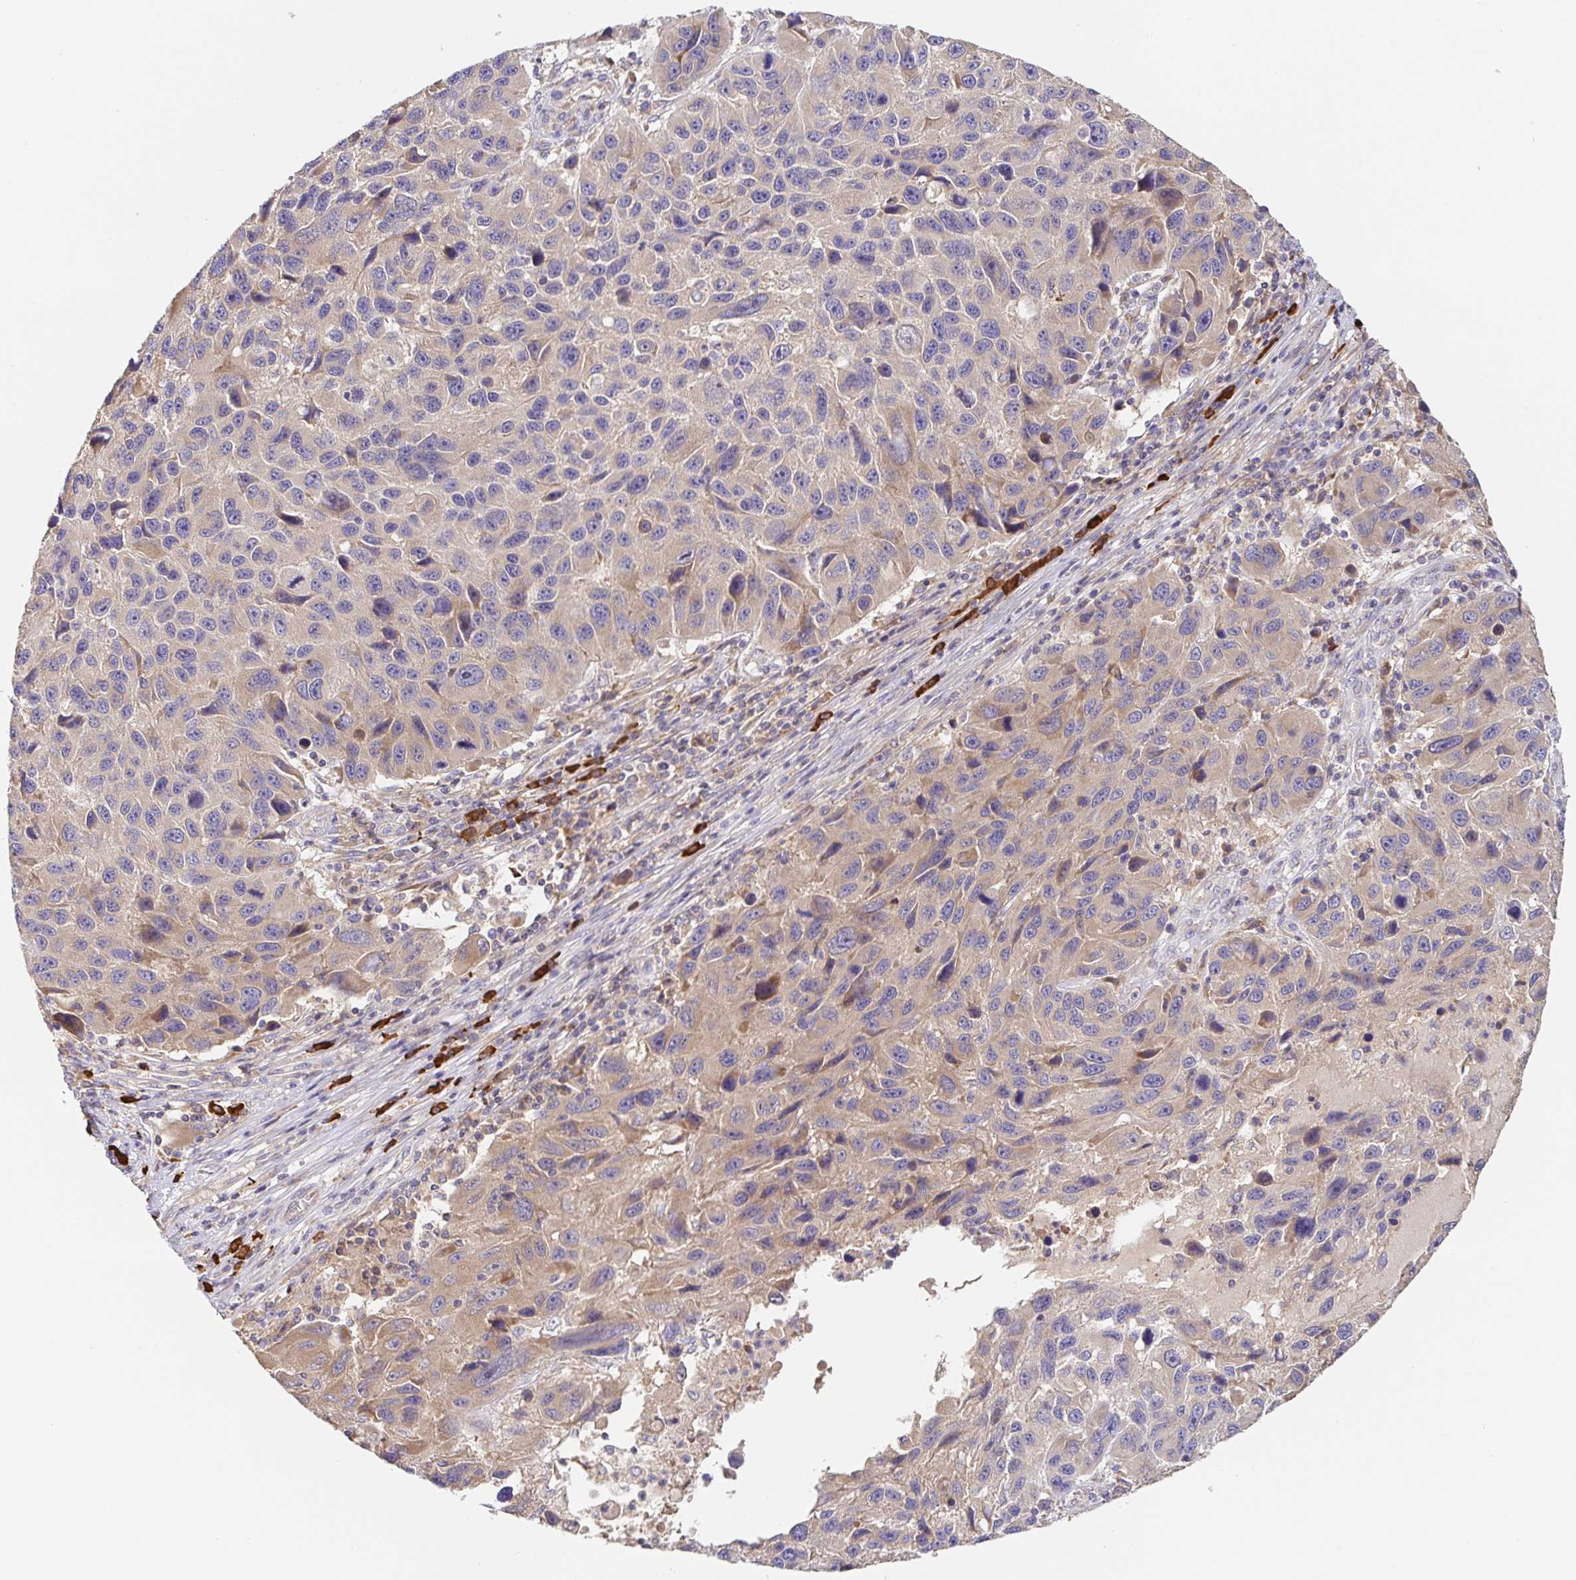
{"staining": {"intensity": "weak", "quantity": "25%-75%", "location": "cytoplasmic/membranous"}, "tissue": "melanoma", "cell_type": "Tumor cells", "image_type": "cancer", "snomed": [{"axis": "morphology", "description": "Malignant melanoma, NOS"}, {"axis": "topography", "description": "Skin"}], "caption": "Malignant melanoma stained with a brown dye exhibits weak cytoplasmic/membranous positive positivity in about 25%-75% of tumor cells.", "gene": "HAGH", "patient": {"sex": "male", "age": 53}}